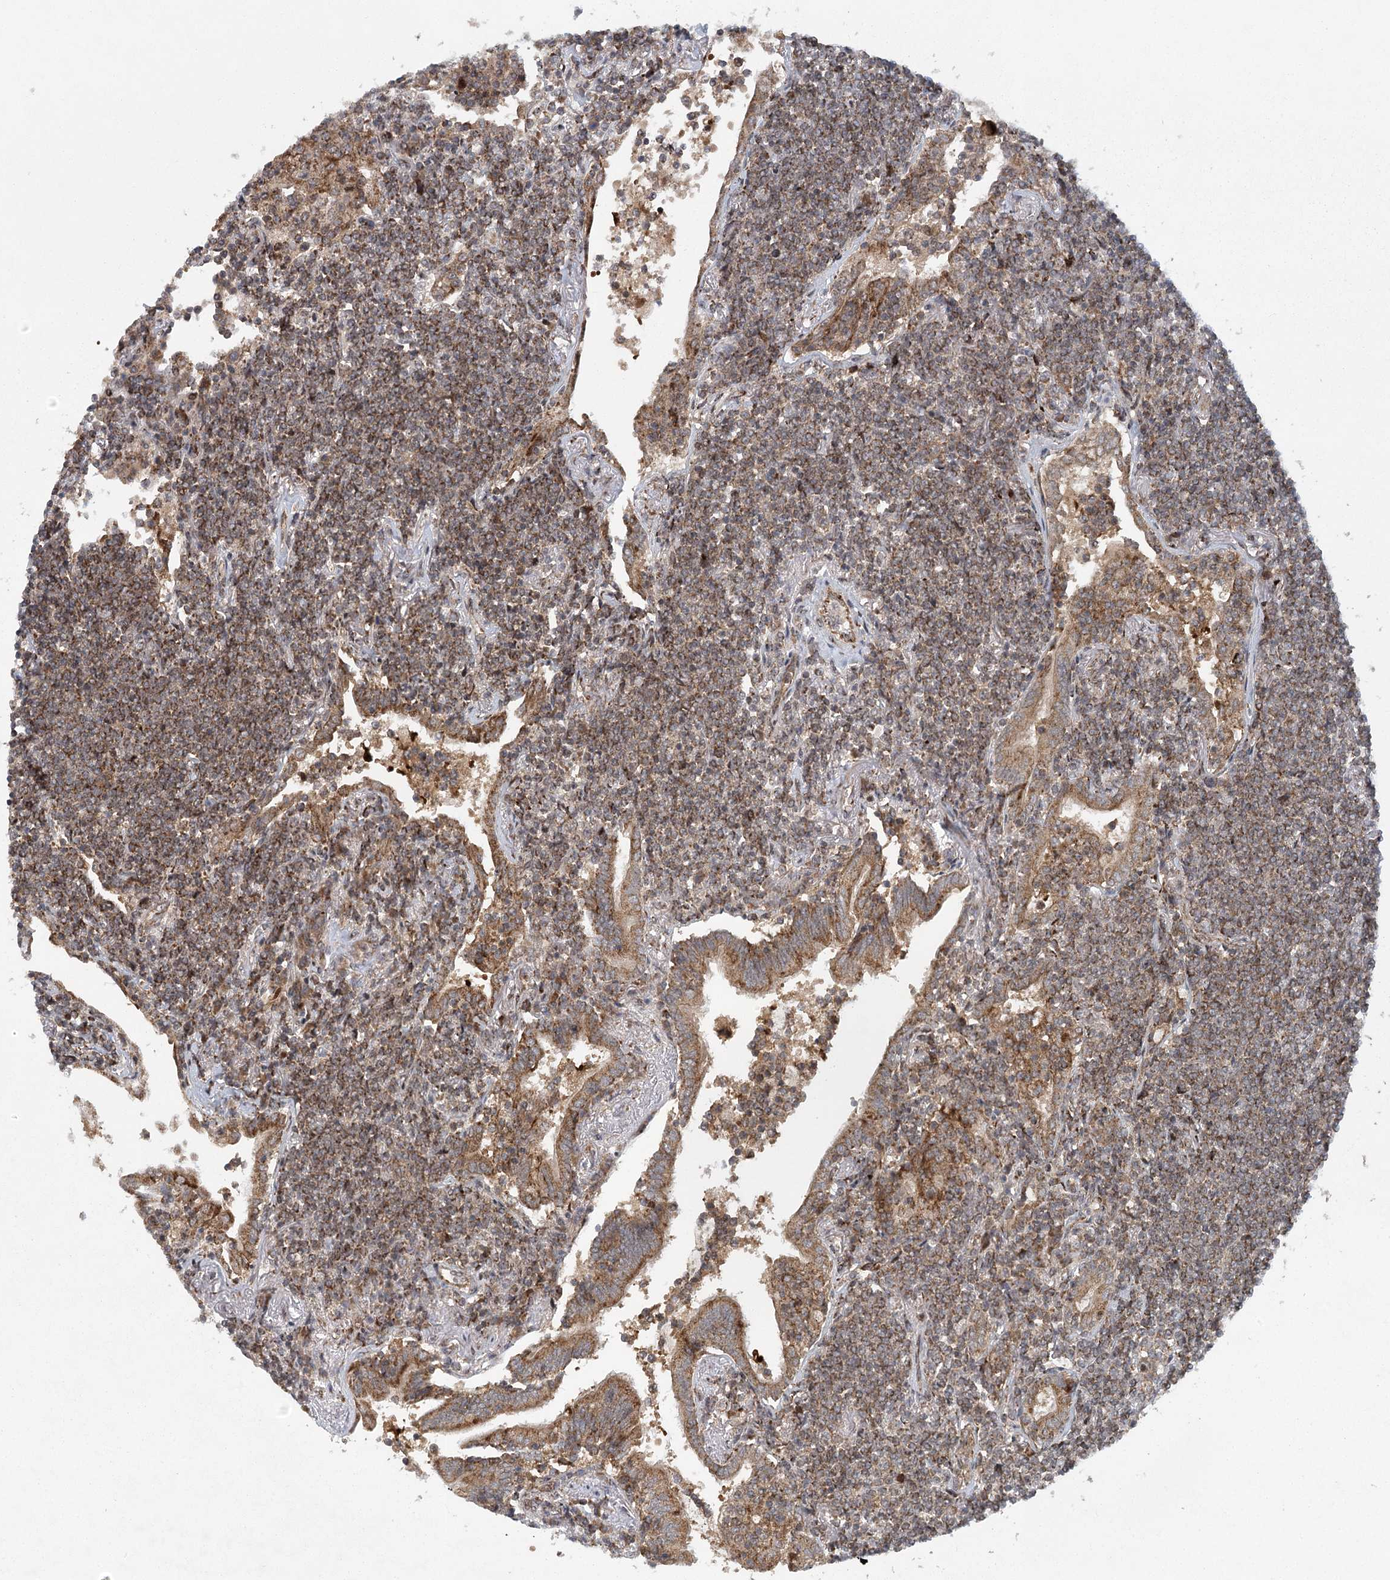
{"staining": {"intensity": "moderate", "quantity": ">75%", "location": "cytoplasmic/membranous"}, "tissue": "lymphoma", "cell_type": "Tumor cells", "image_type": "cancer", "snomed": [{"axis": "morphology", "description": "Malignant lymphoma, non-Hodgkin's type, Low grade"}, {"axis": "topography", "description": "Lung"}], "caption": "Human low-grade malignant lymphoma, non-Hodgkin's type stained with a protein marker displays moderate staining in tumor cells.", "gene": "IFT46", "patient": {"sex": "female", "age": 71}}